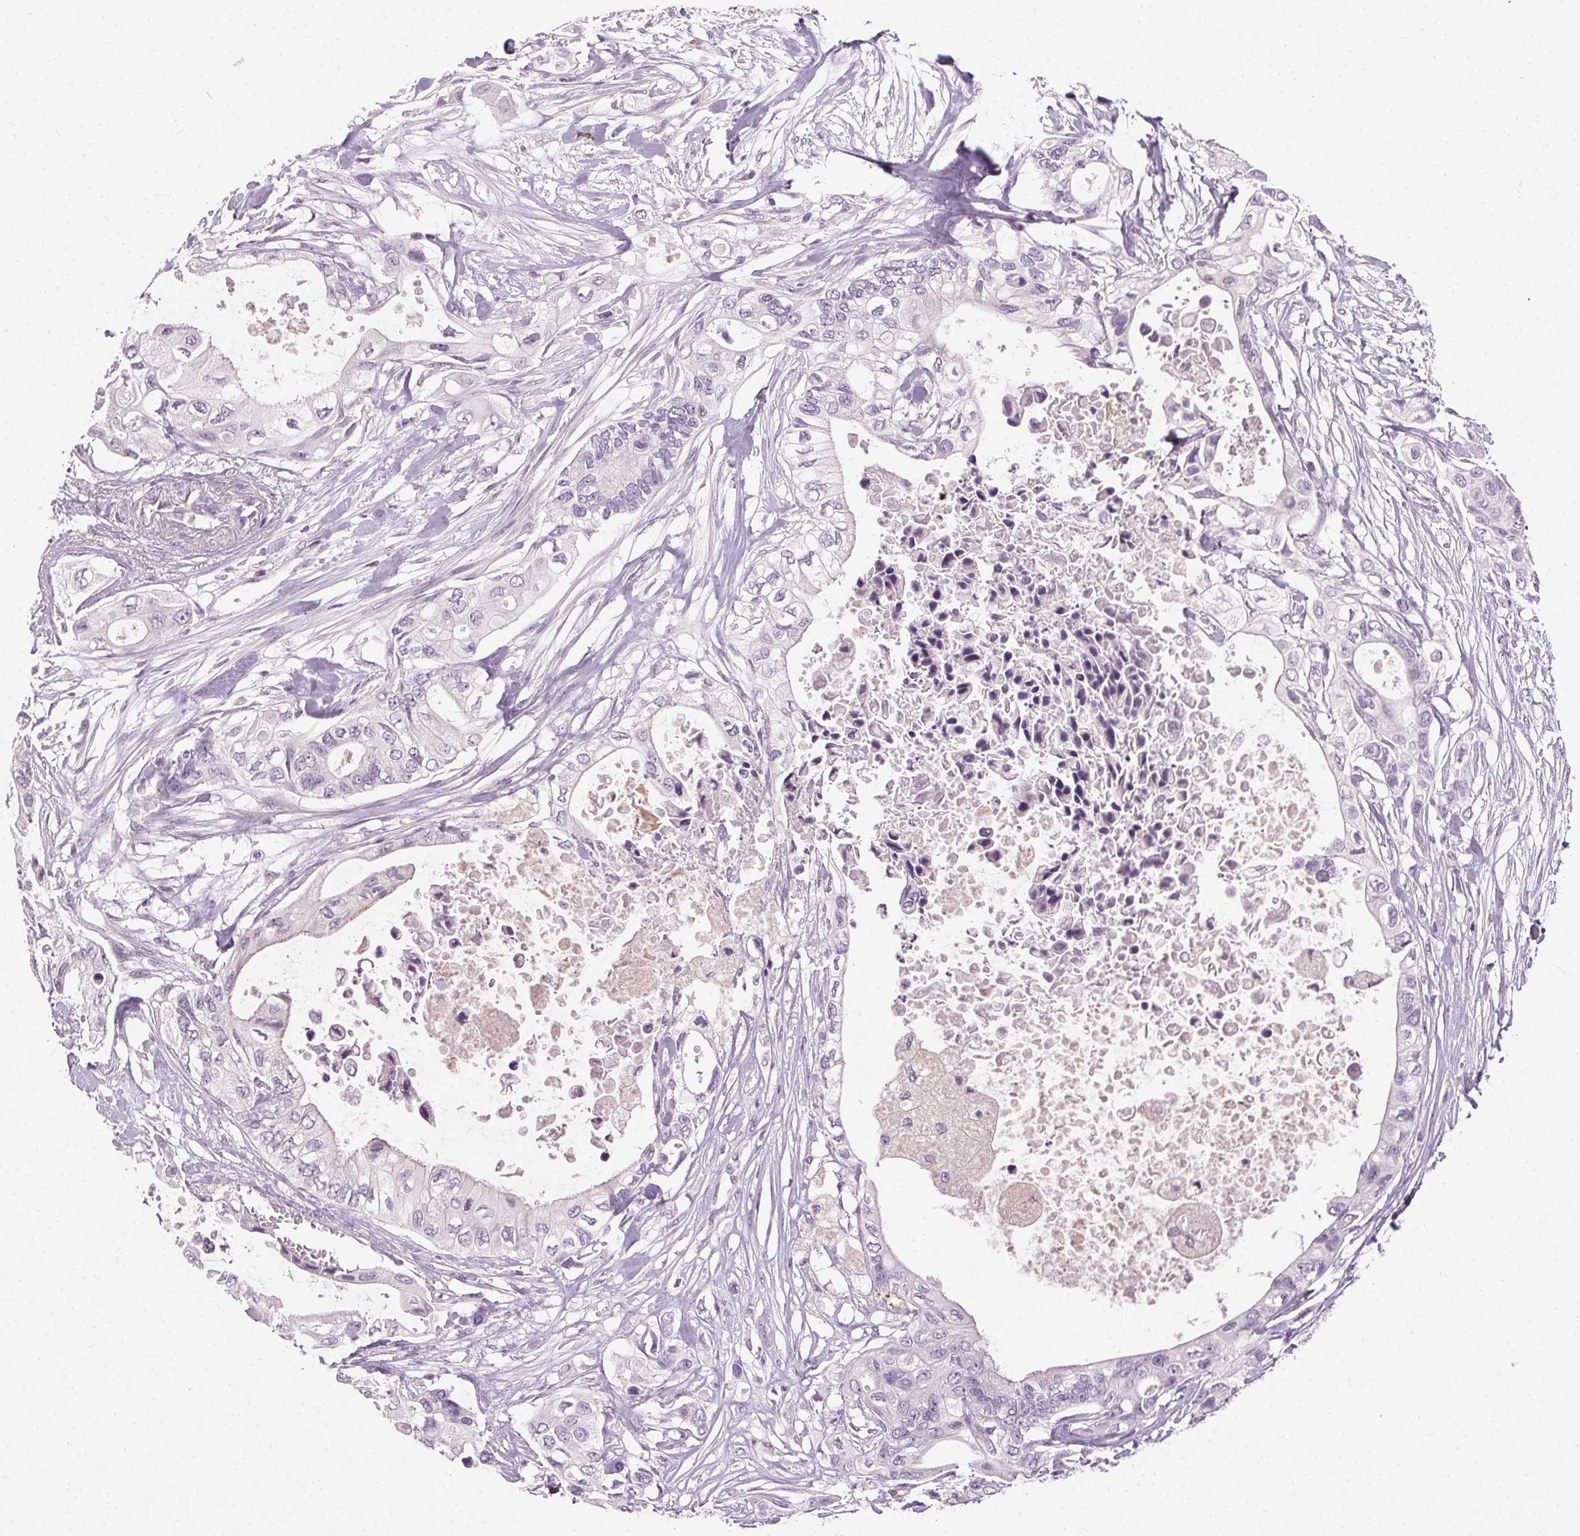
{"staining": {"intensity": "negative", "quantity": "none", "location": "none"}, "tissue": "pancreatic cancer", "cell_type": "Tumor cells", "image_type": "cancer", "snomed": [{"axis": "morphology", "description": "Adenocarcinoma, NOS"}, {"axis": "topography", "description": "Pancreas"}], "caption": "Tumor cells are negative for brown protein staining in pancreatic adenocarcinoma.", "gene": "CLTRN", "patient": {"sex": "female", "age": 63}}